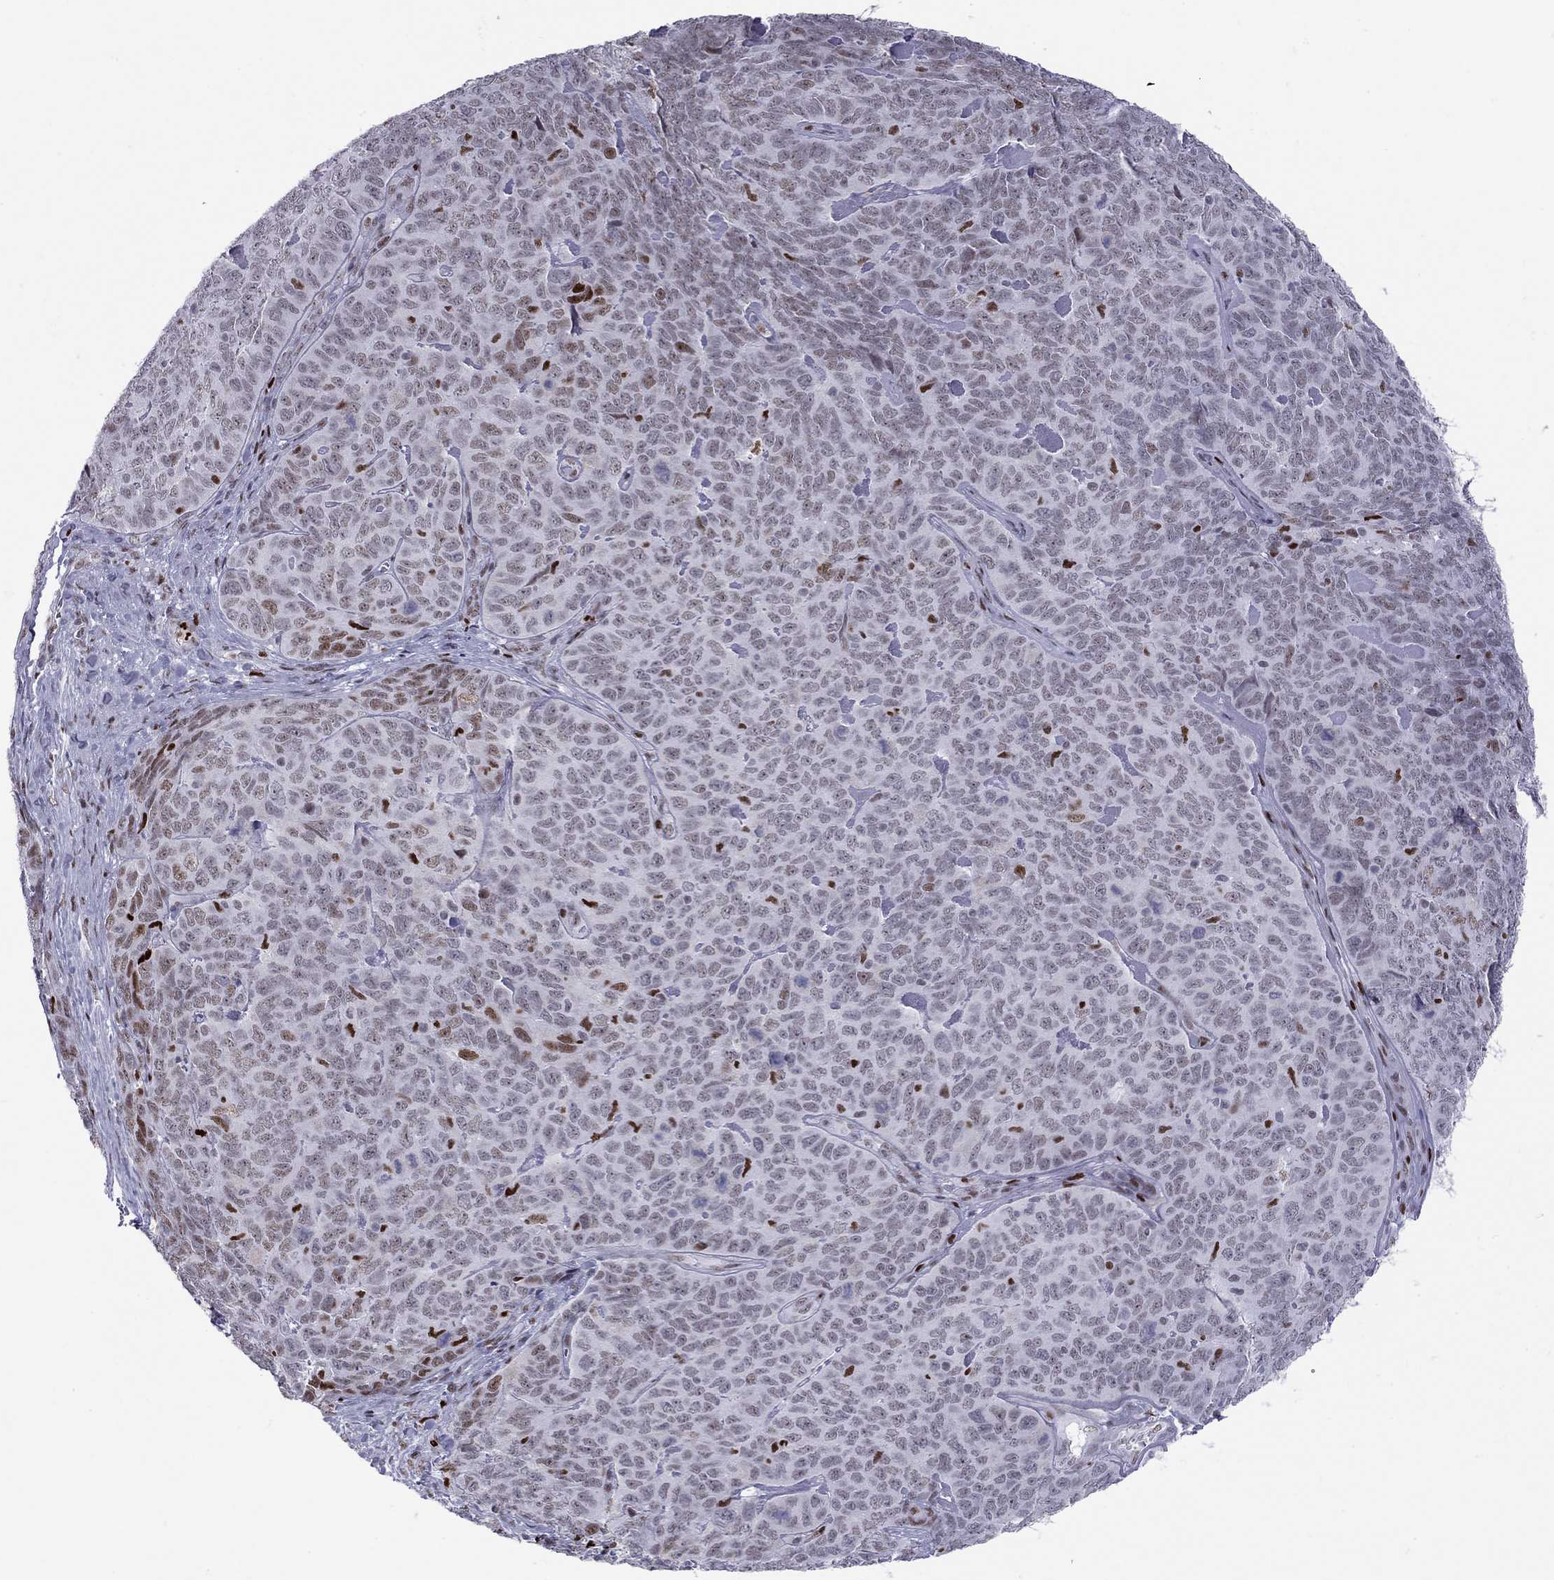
{"staining": {"intensity": "strong", "quantity": "<25%", "location": "nuclear"}, "tissue": "skin cancer", "cell_type": "Tumor cells", "image_type": "cancer", "snomed": [{"axis": "morphology", "description": "Squamous cell carcinoma, NOS"}, {"axis": "topography", "description": "Skin"}, {"axis": "topography", "description": "Anal"}], "caption": "Tumor cells demonstrate medium levels of strong nuclear positivity in about <25% of cells in human skin cancer. Using DAB (brown) and hematoxylin (blue) stains, captured at high magnification using brightfield microscopy.", "gene": "PCGF3", "patient": {"sex": "female", "age": 51}}